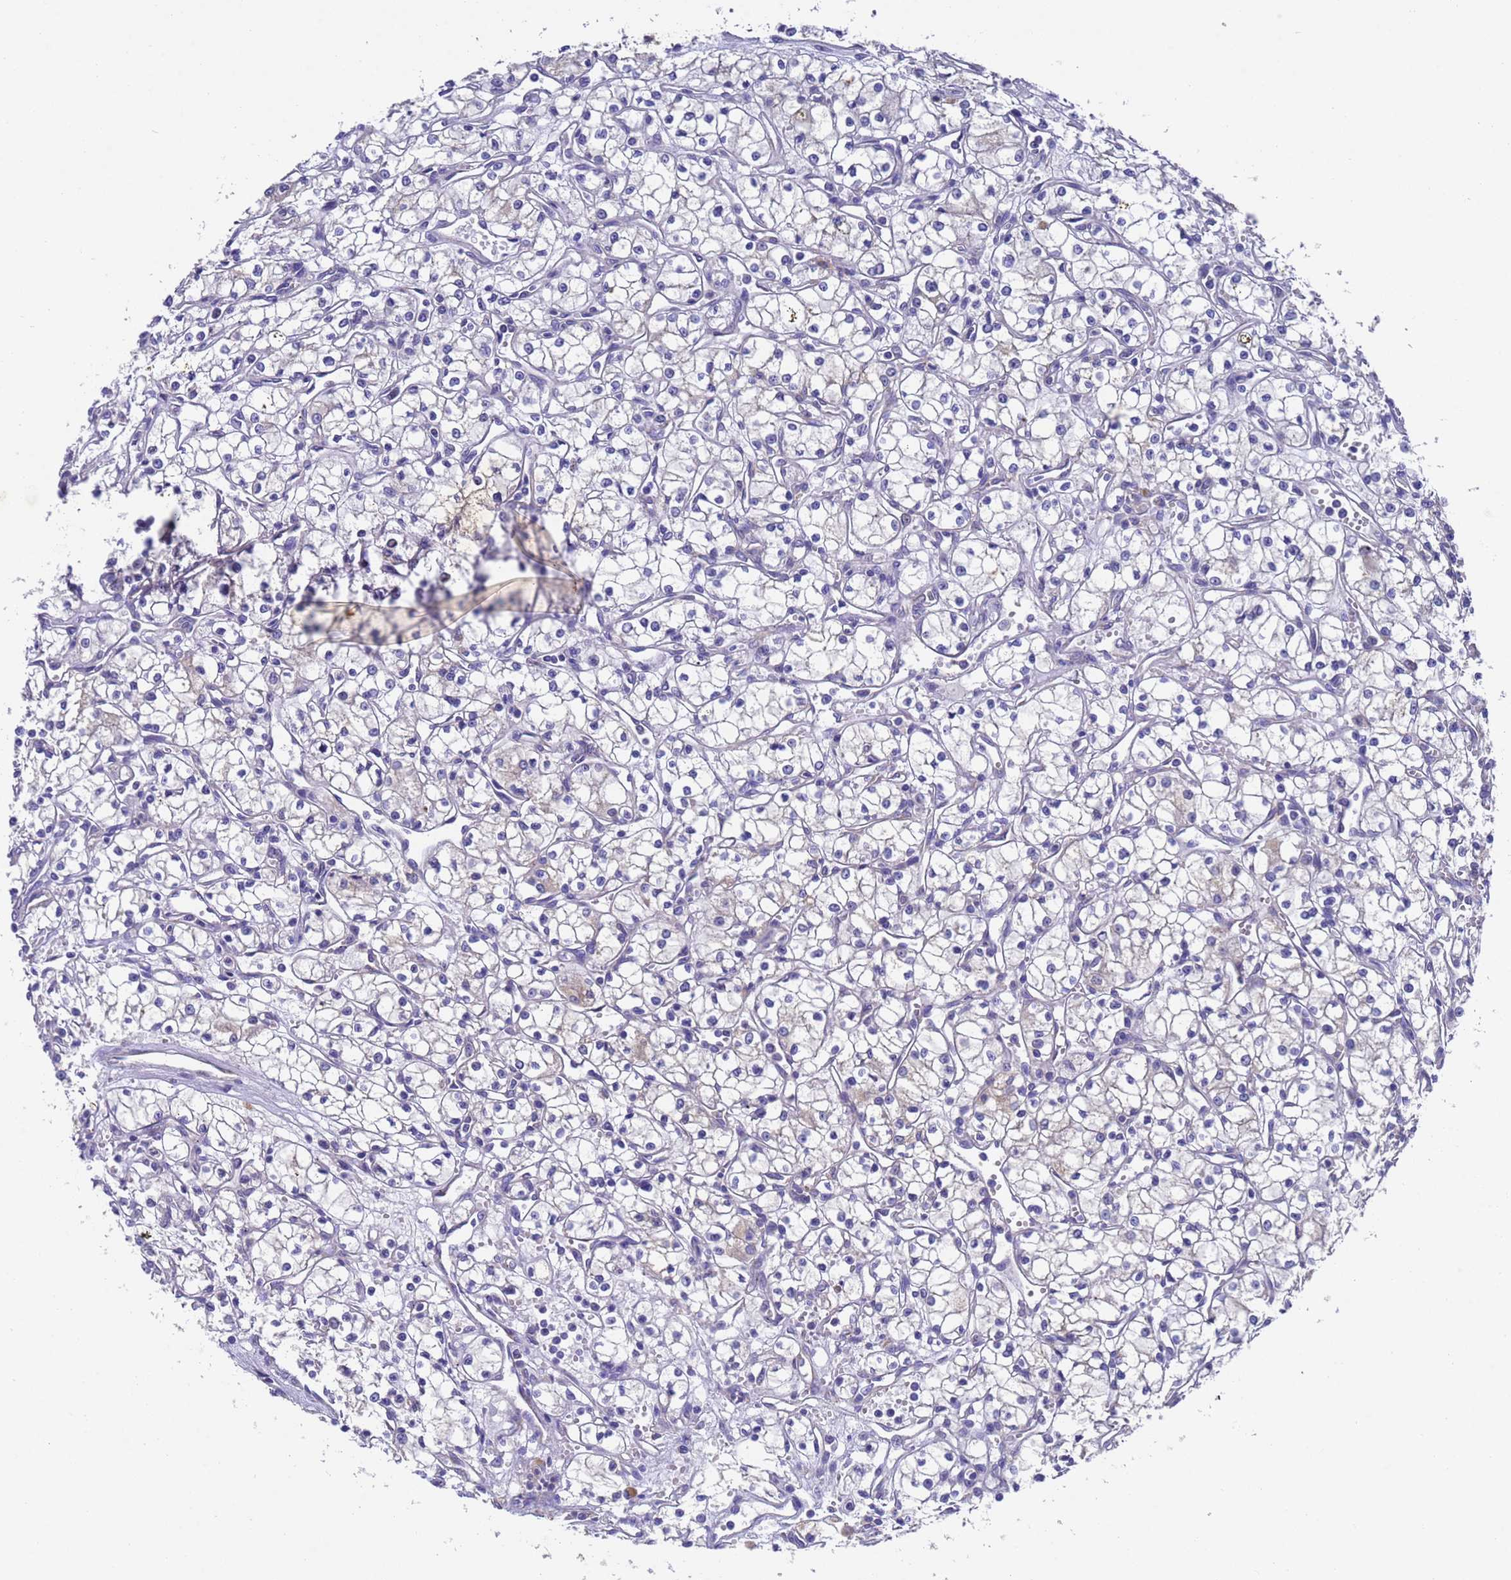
{"staining": {"intensity": "negative", "quantity": "none", "location": "none"}, "tissue": "renal cancer", "cell_type": "Tumor cells", "image_type": "cancer", "snomed": [{"axis": "morphology", "description": "Adenocarcinoma, NOS"}, {"axis": "topography", "description": "Kidney"}], "caption": "Tumor cells are negative for protein expression in human renal cancer. (DAB (3,3'-diaminobenzidine) immunohistochemistry with hematoxylin counter stain).", "gene": "DCAF12L2", "patient": {"sex": "male", "age": 59}}